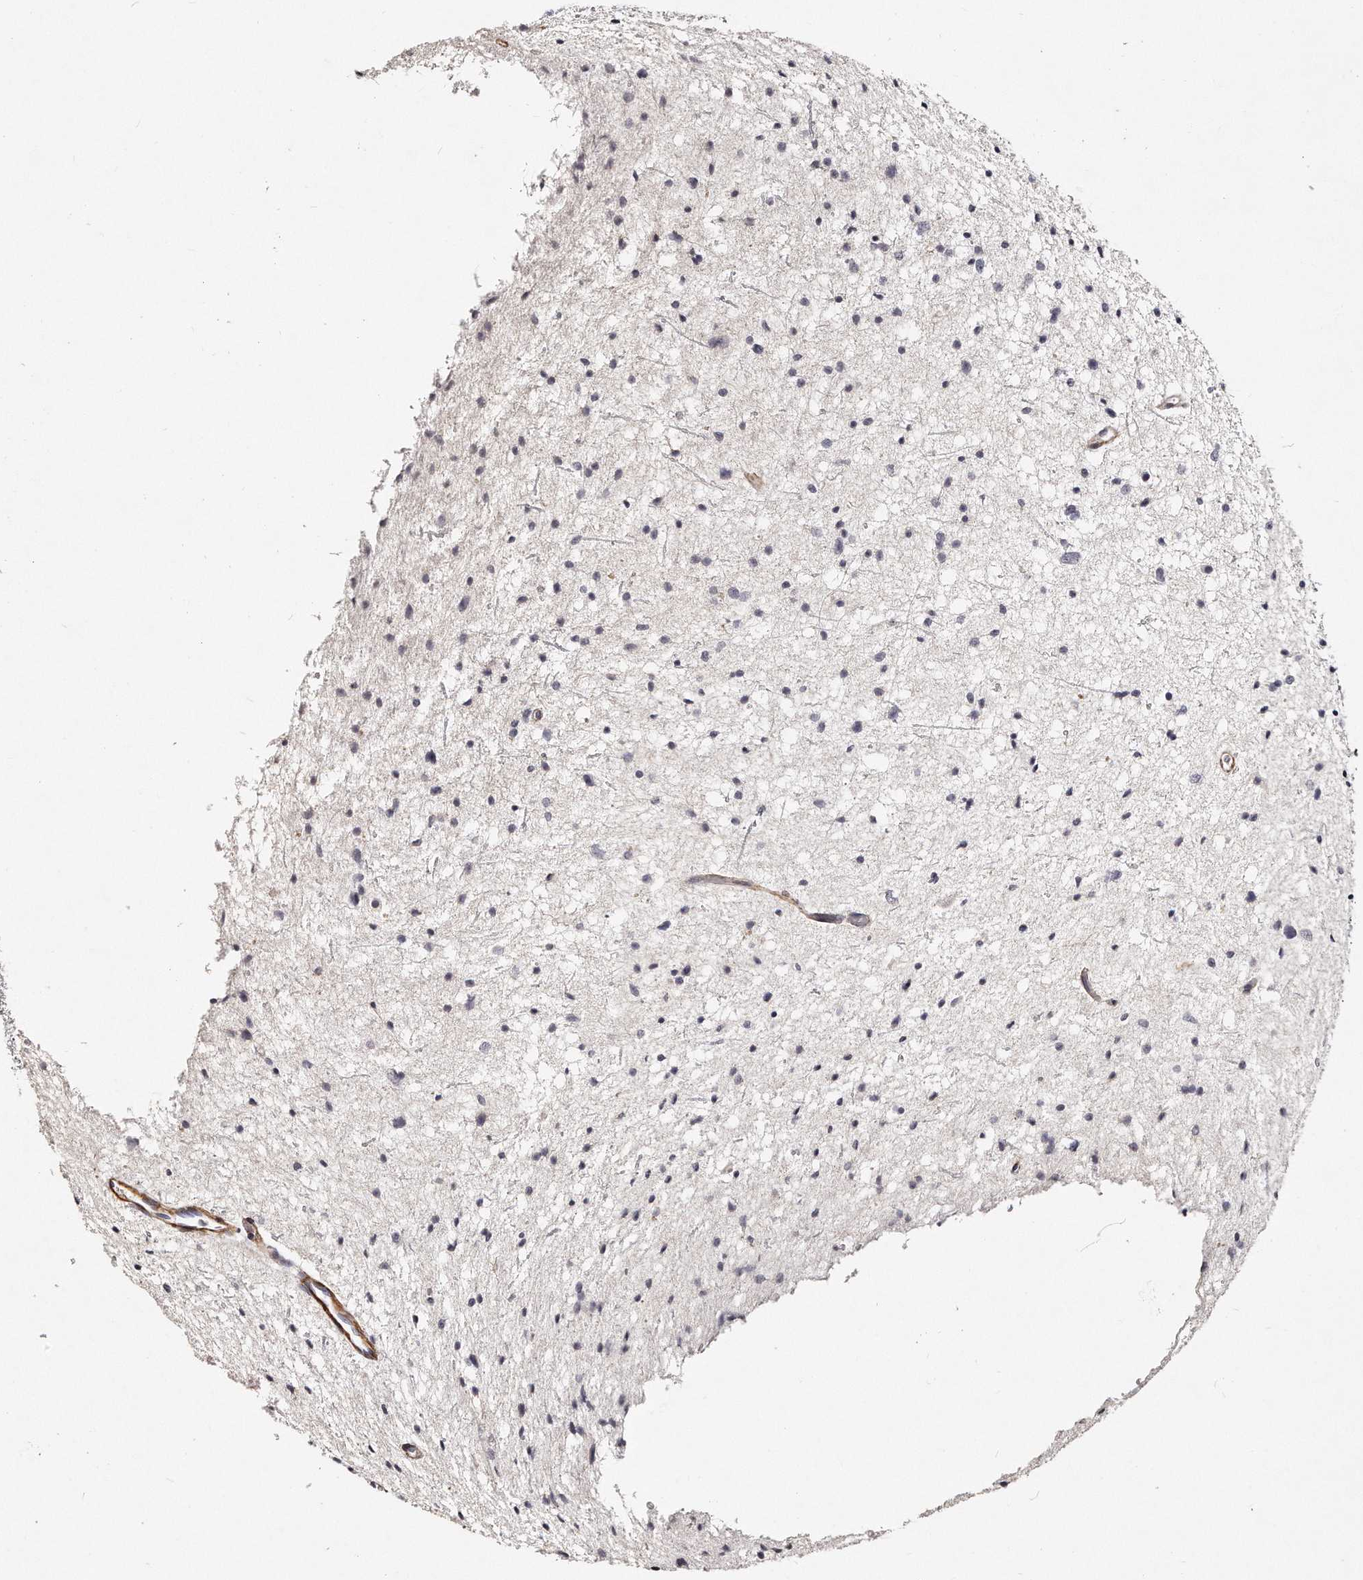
{"staining": {"intensity": "negative", "quantity": "none", "location": "none"}, "tissue": "glioma", "cell_type": "Tumor cells", "image_type": "cancer", "snomed": [{"axis": "morphology", "description": "Glioma, malignant, Low grade"}, {"axis": "topography", "description": "Brain"}], "caption": "DAB (3,3'-diaminobenzidine) immunohistochemical staining of human low-grade glioma (malignant) exhibits no significant staining in tumor cells.", "gene": "LMOD1", "patient": {"sex": "female", "age": 37}}